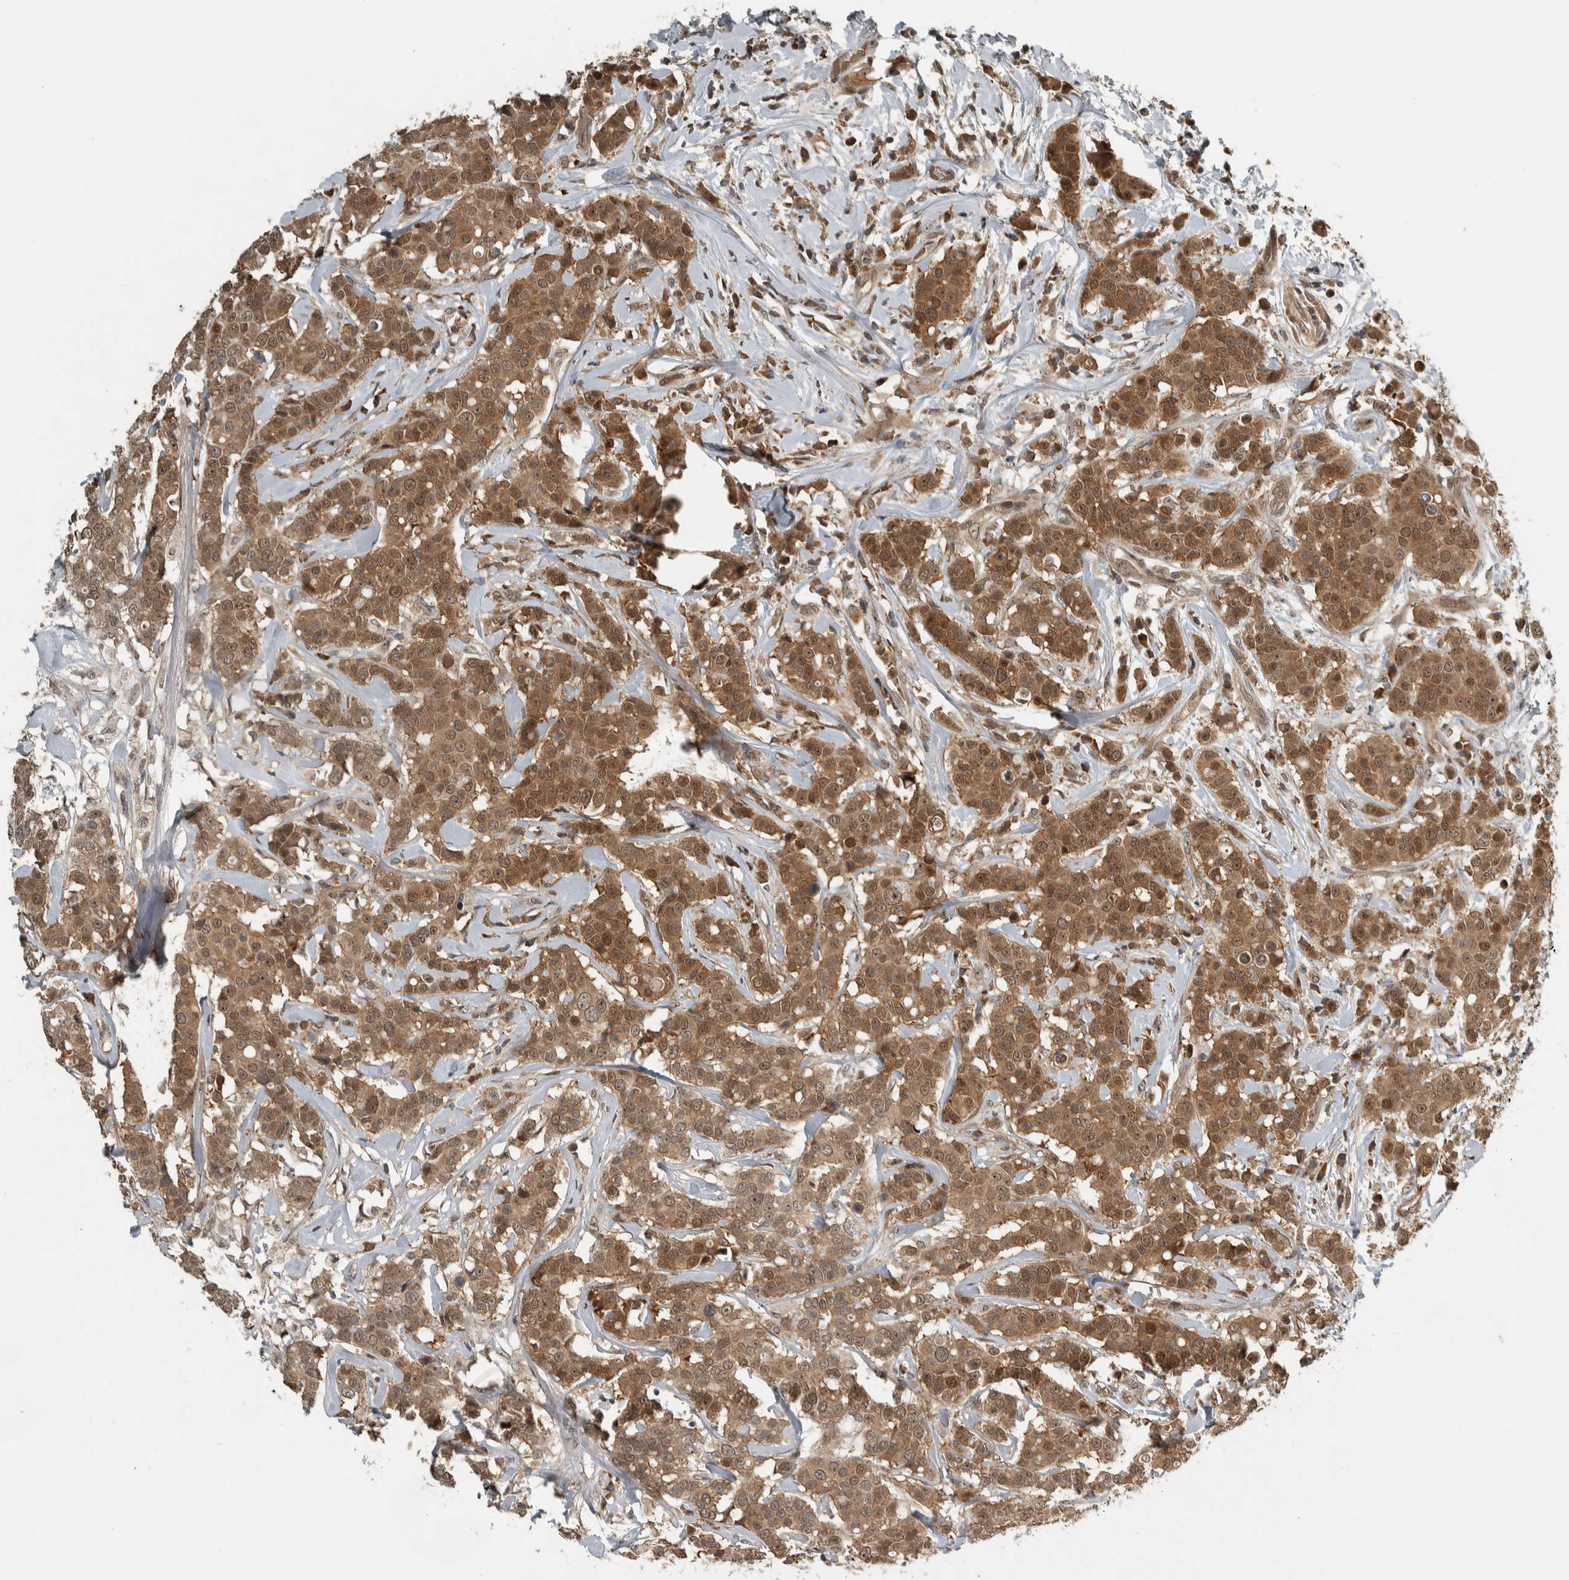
{"staining": {"intensity": "moderate", "quantity": ">75%", "location": "cytoplasmic/membranous,nuclear"}, "tissue": "breast cancer", "cell_type": "Tumor cells", "image_type": "cancer", "snomed": [{"axis": "morphology", "description": "Duct carcinoma"}, {"axis": "topography", "description": "Breast"}], "caption": "Tumor cells demonstrate moderate cytoplasmic/membranous and nuclear expression in approximately >75% of cells in breast cancer (infiltrating ductal carcinoma).", "gene": "XPO5", "patient": {"sex": "female", "age": 27}}